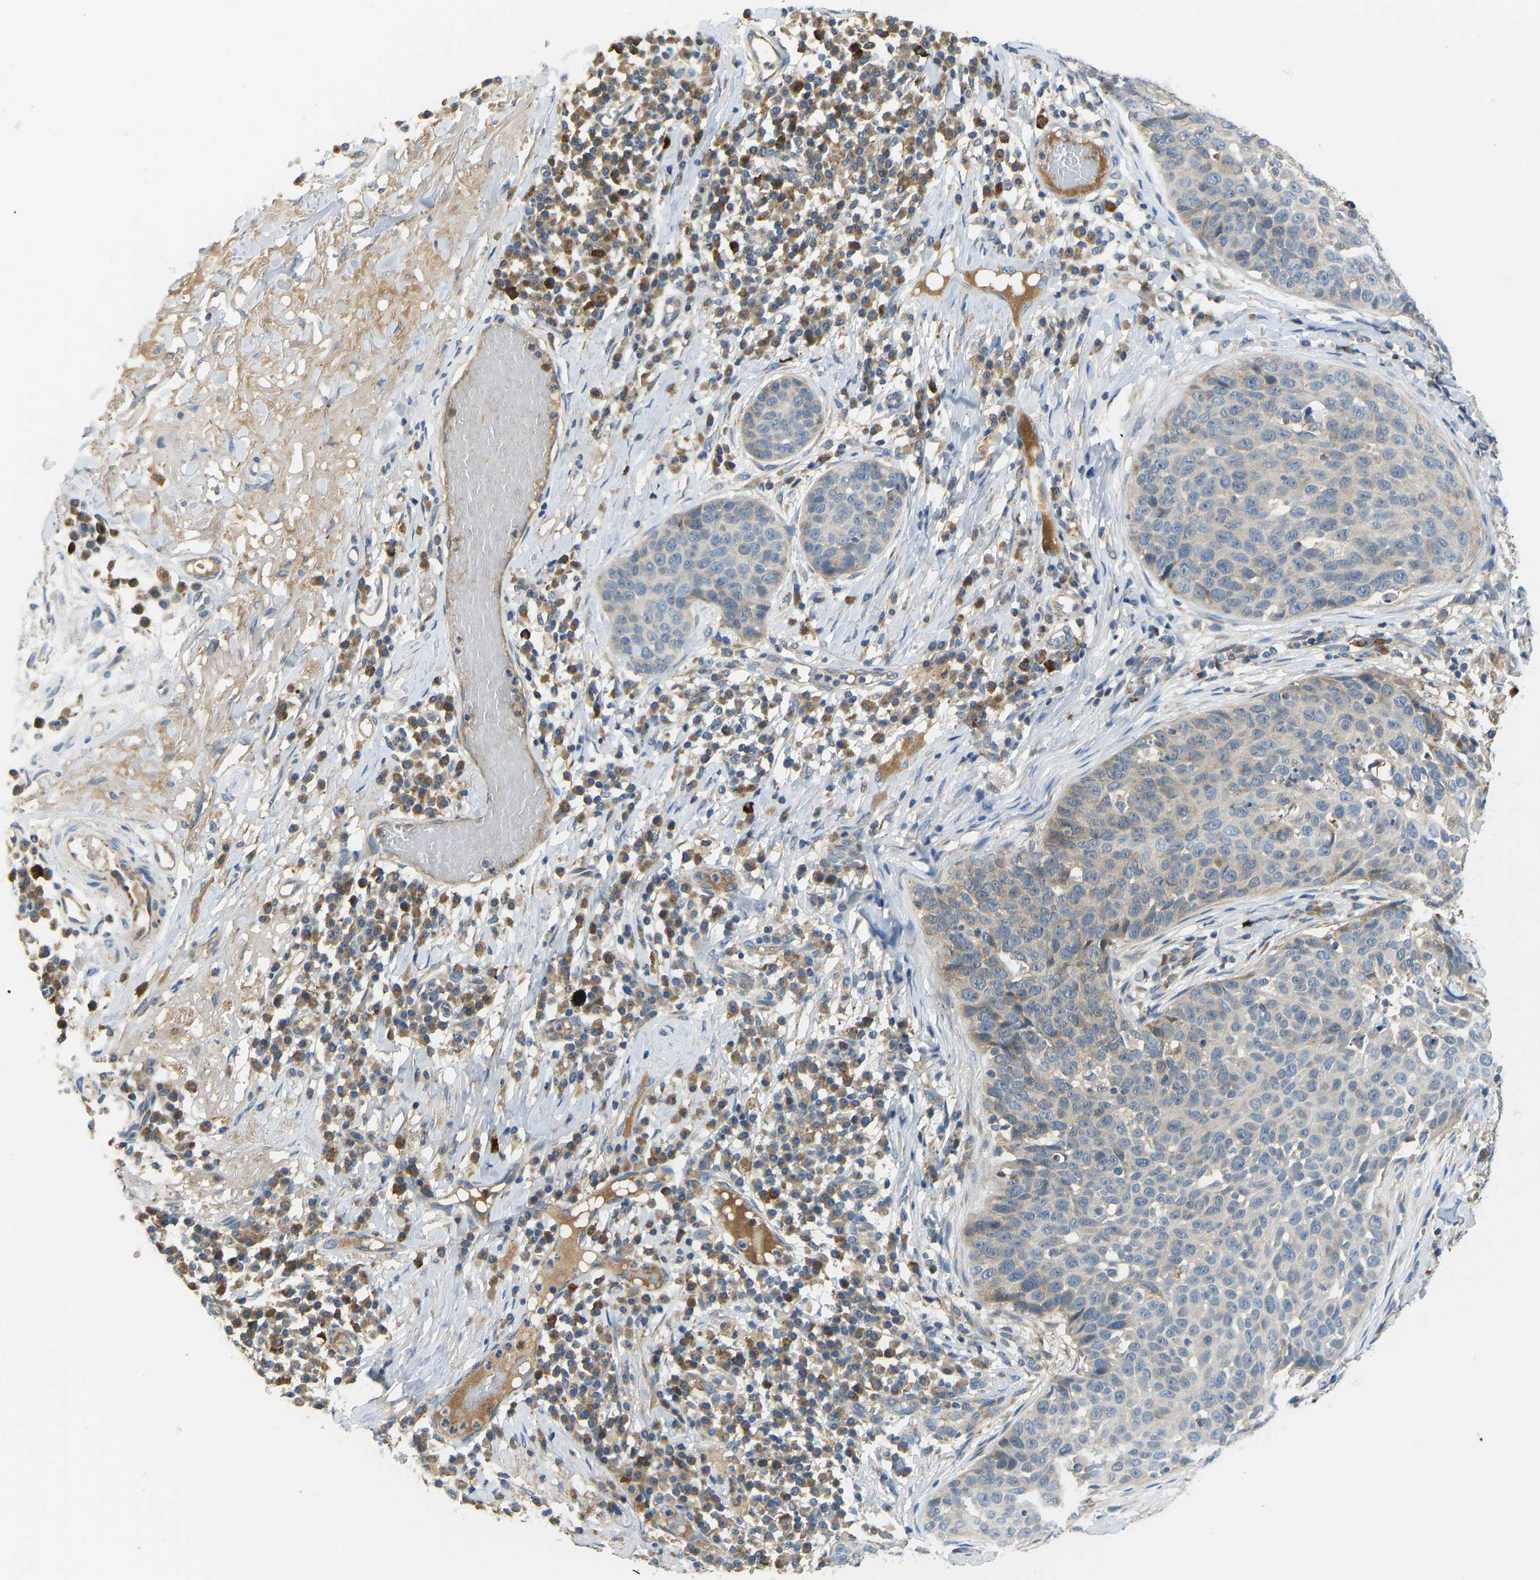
{"staining": {"intensity": "weak", "quantity": "<25%", "location": "cytoplasmic/membranous"}, "tissue": "skin cancer", "cell_type": "Tumor cells", "image_type": "cancer", "snomed": [{"axis": "morphology", "description": "Squamous cell carcinoma in situ, NOS"}, {"axis": "morphology", "description": "Squamous cell carcinoma, NOS"}, {"axis": "topography", "description": "Skin"}], "caption": "A photomicrograph of skin cancer stained for a protein demonstrates no brown staining in tumor cells. Nuclei are stained in blue.", "gene": "RBP1", "patient": {"sex": "male", "age": 93}}